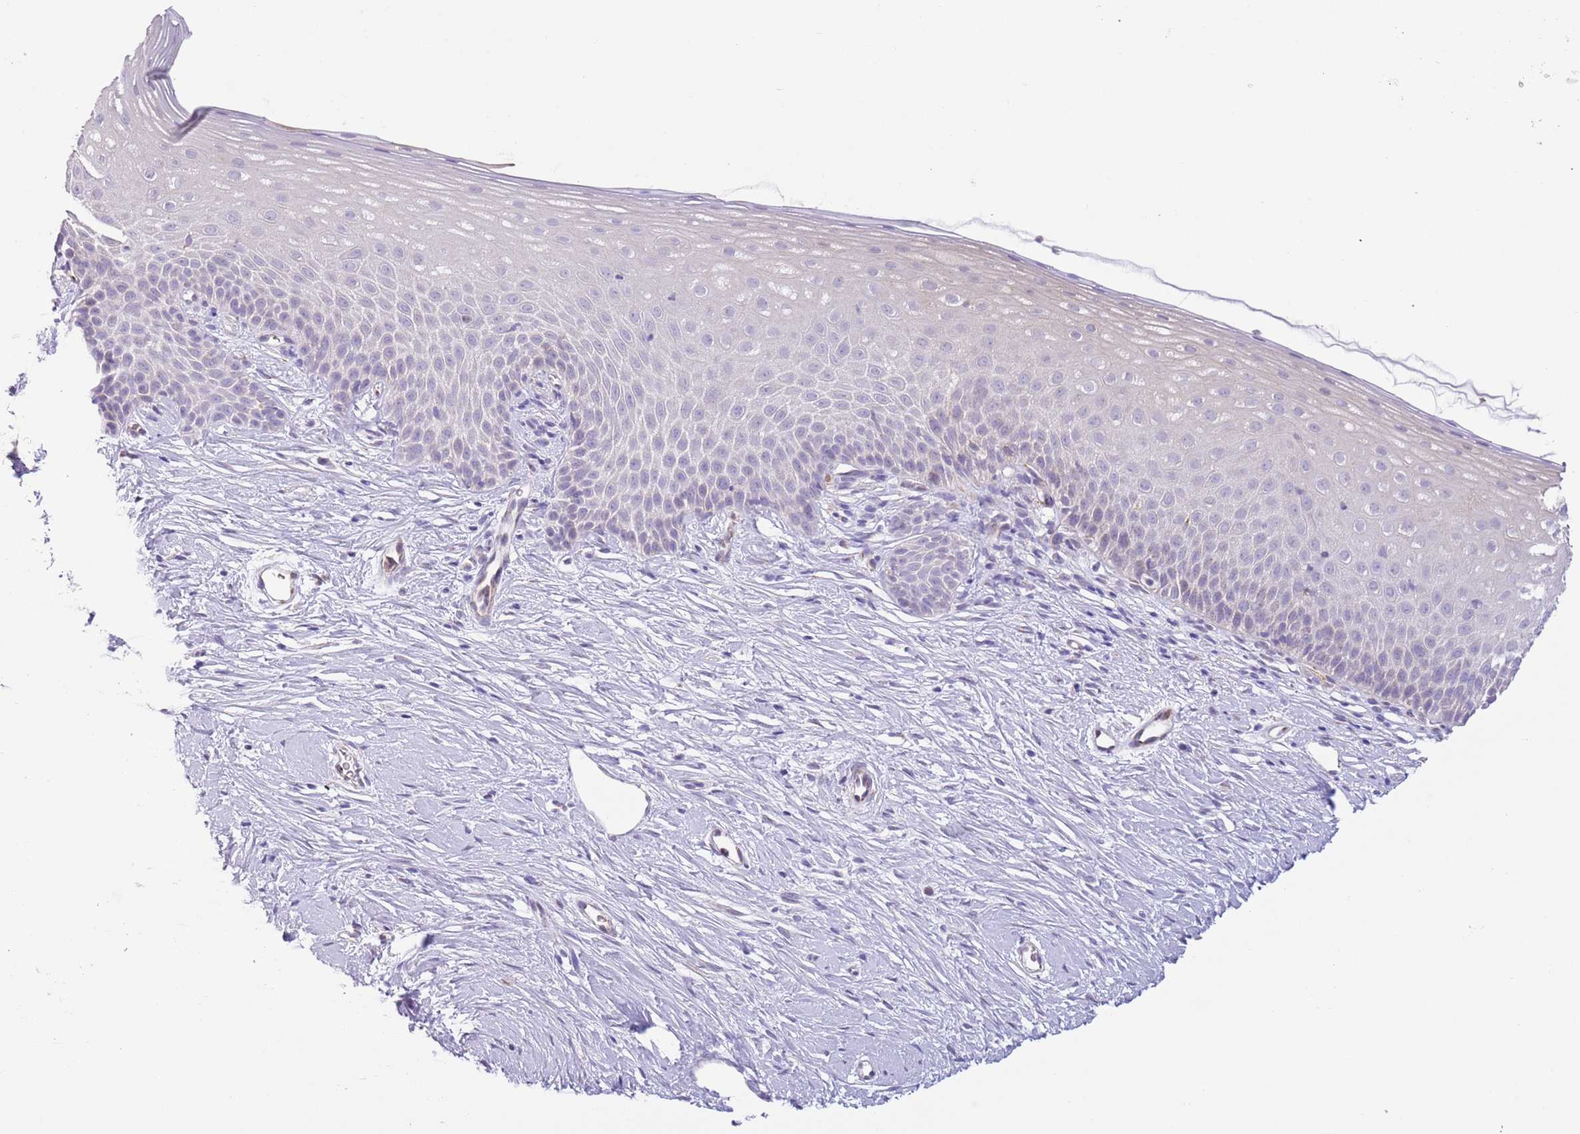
{"staining": {"intensity": "negative", "quantity": "none", "location": "none"}, "tissue": "cervix", "cell_type": "Glandular cells", "image_type": "normal", "snomed": [{"axis": "morphology", "description": "Normal tissue, NOS"}, {"axis": "topography", "description": "Cervix"}], "caption": "IHC of benign human cervix shows no staining in glandular cells. (Brightfield microscopy of DAB IHC at high magnification).", "gene": "C20orf96", "patient": {"sex": "female", "age": 57}}